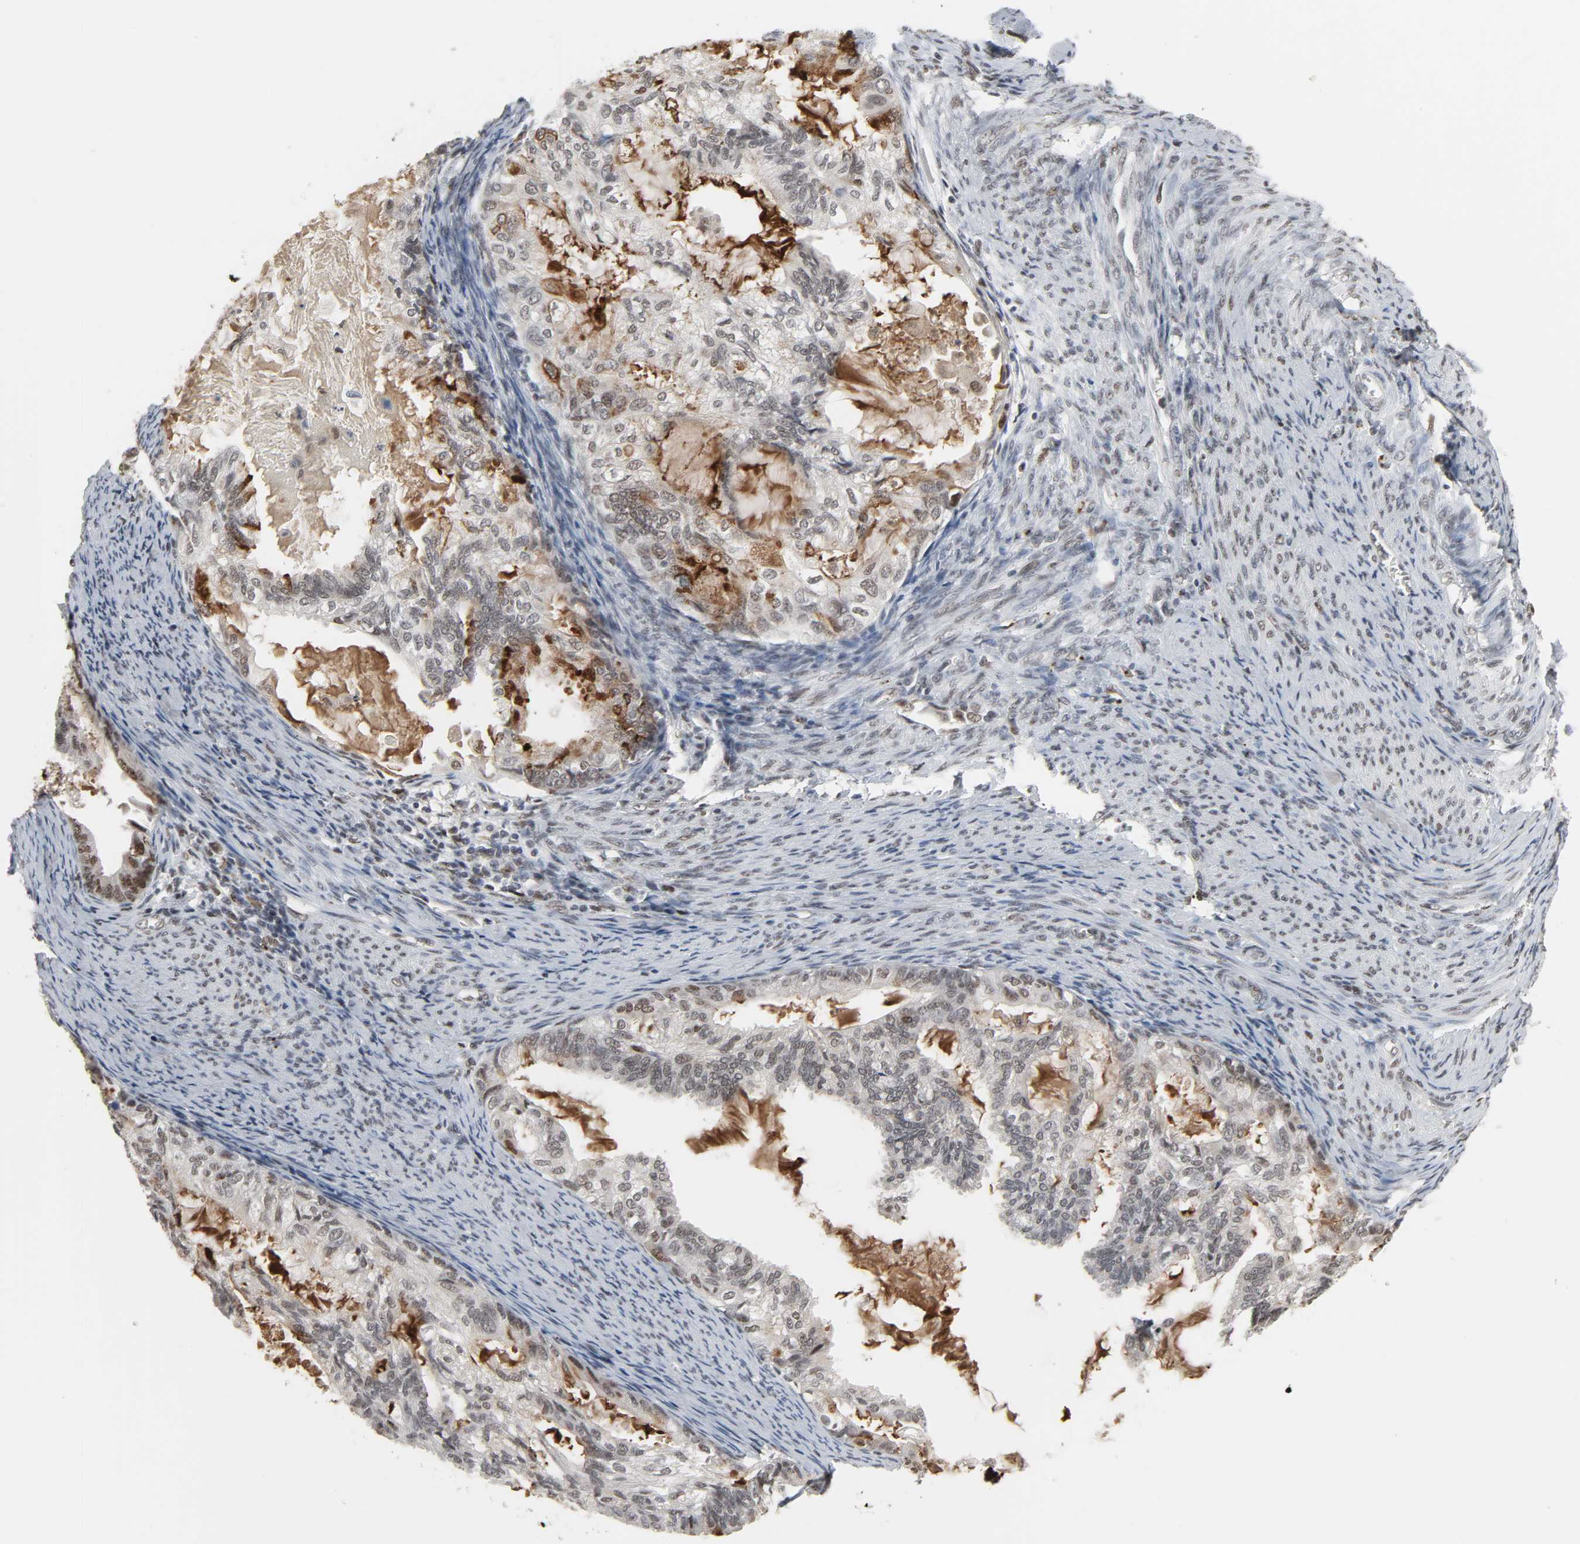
{"staining": {"intensity": "weak", "quantity": "<25%", "location": "nuclear"}, "tissue": "cervical cancer", "cell_type": "Tumor cells", "image_type": "cancer", "snomed": [{"axis": "morphology", "description": "Normal tissue, NOS"}, {"axis": "morphology", "description": "Adenocarcinoma, NOS"}, {"axis": "topography", "description": "Cervix"}, {"axis": "topography", "description": "Endometrium"}], "caption": "This is an immunohistochemistry photomicrograph of cervical cancer (adenocarcinoma). There is no staining in tumor cells.", "gene": "DAZAP1", "patient": {"sex": "female", "age": 86}}